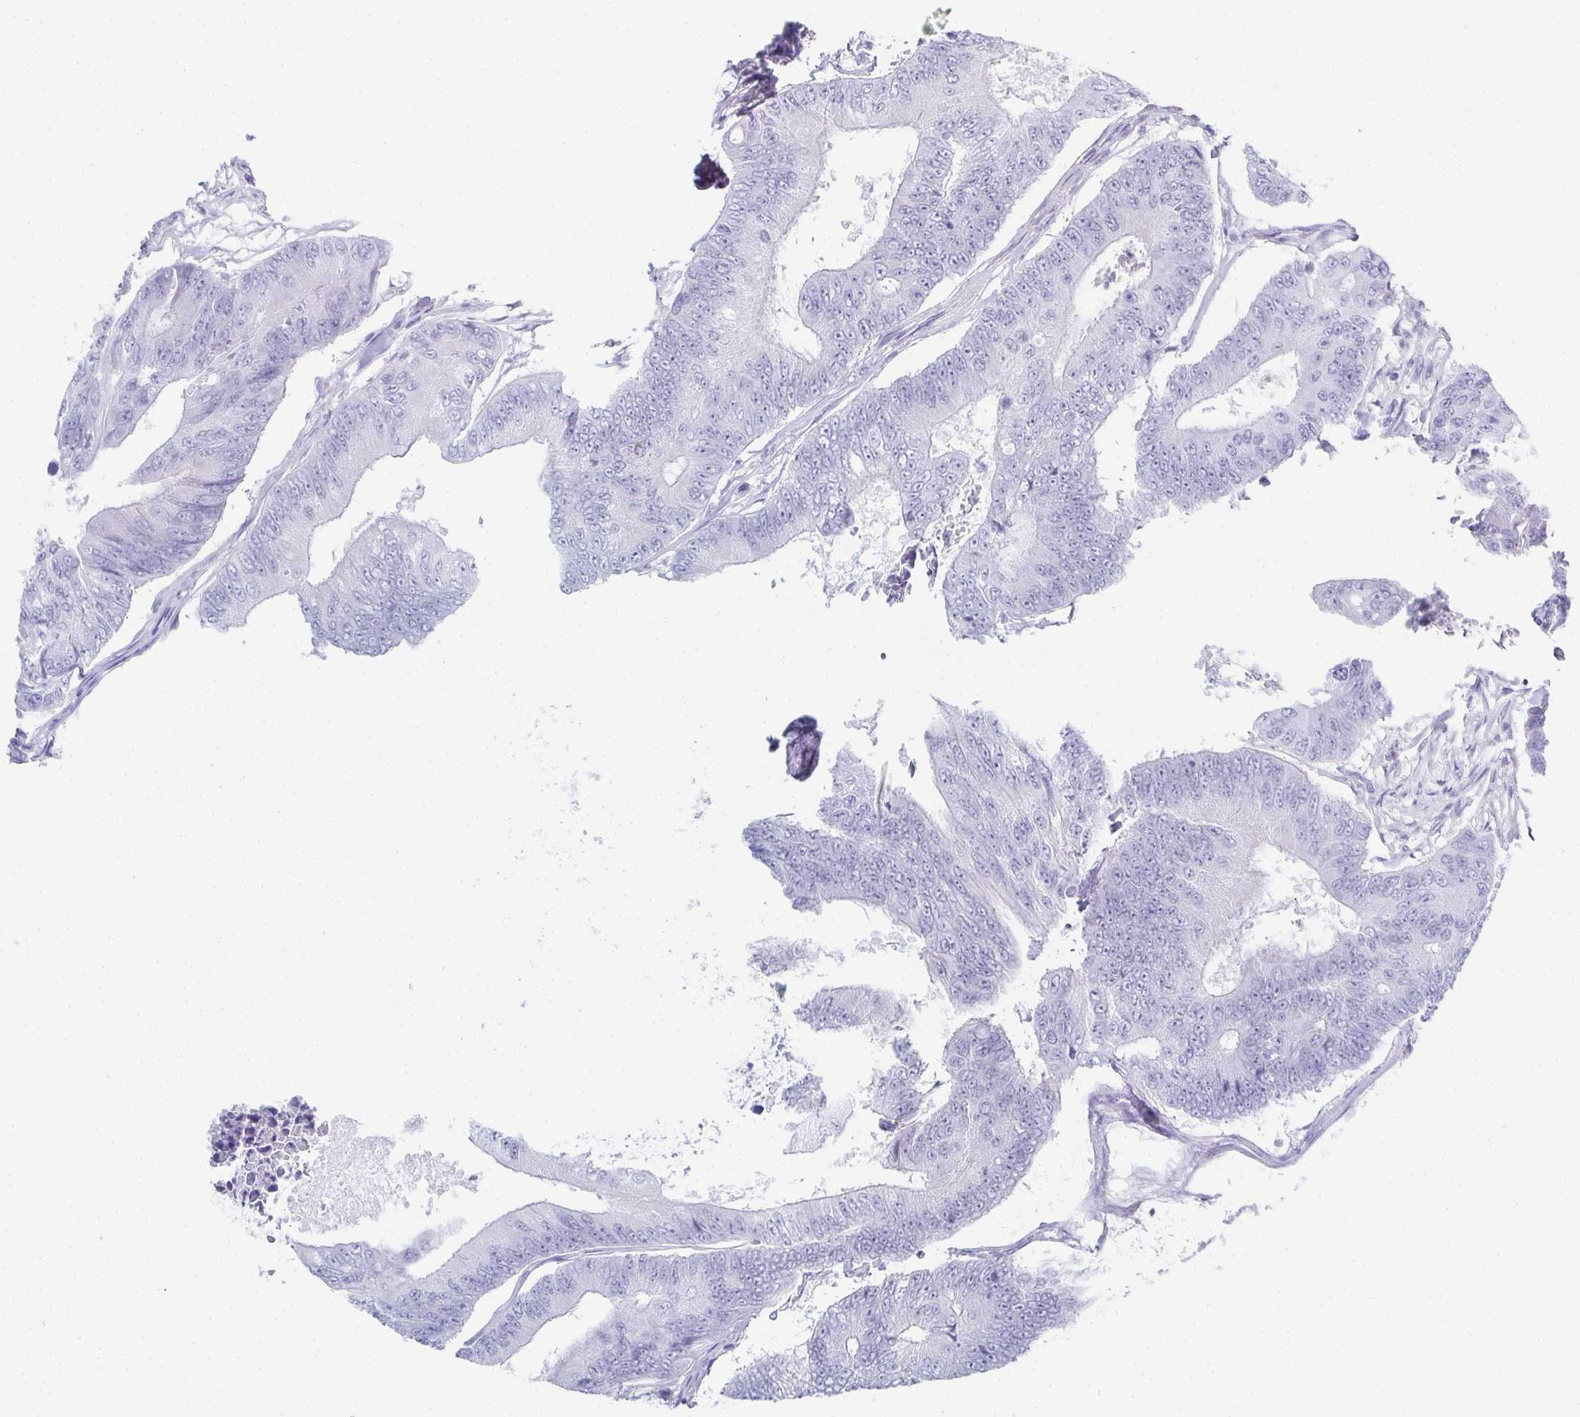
{"staining": {"intensity": "negative", "quantity": "none", "location": "none"}, "tissue": "colorectal cancer", "cell_type": "Tumor cells", "image_type": "cancer", "snomed": [{"axis": "morphology", "description": "Adenocarcinoma, NOS"}, {"axis": "topography", "description": "Colon"}], "caption": "There is no significant expression in tumor cells of adenocarcinoma (colorectal).", "gene": "SYCP1", "patient": {"sex": "female", "age": 48}}